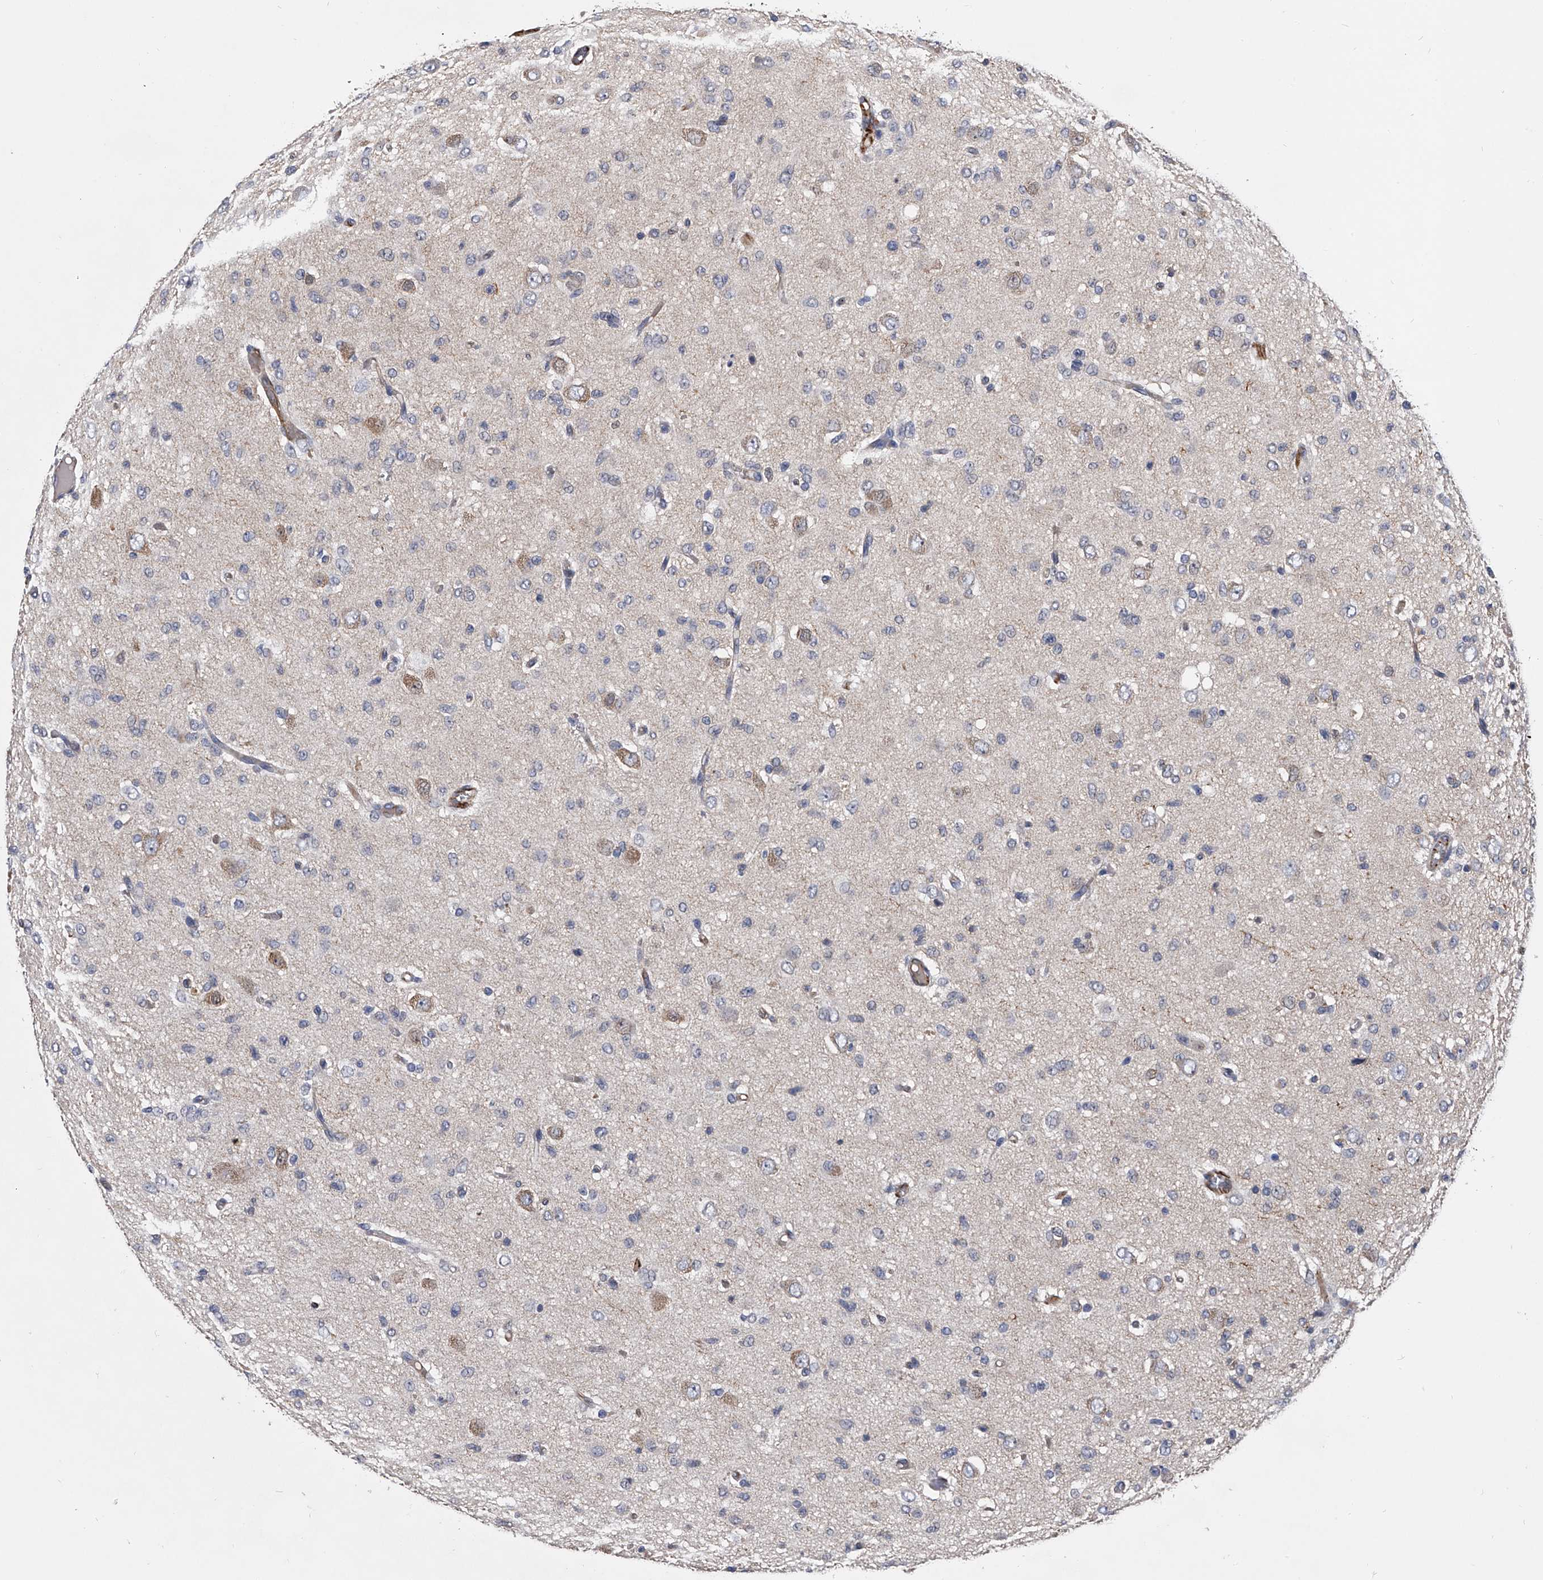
{"staining": {"intensity": "negative", "quantity": "none", "location": "none"}, "tissue": "glioma", "cell_type": "Tumor cells", "image_type": "cancer", "snomed": [{"axis": "morphology", "description": "Glioma, malignant, High grade"}, {"axis": "topography", "description": "Brain"}], "caption": "A micrograph of human malignant high-grade glioma is negative for staining in tumor cells. Brightfield microscopy of immunohistochemistry (IHC) stained with DAB (3,3'-diaminobenzidine) (brown) and hematoxylin (blue), captured at high magnification.", "gene": "EFCAB7", "patient": {"sex": "female", "age": 59}}